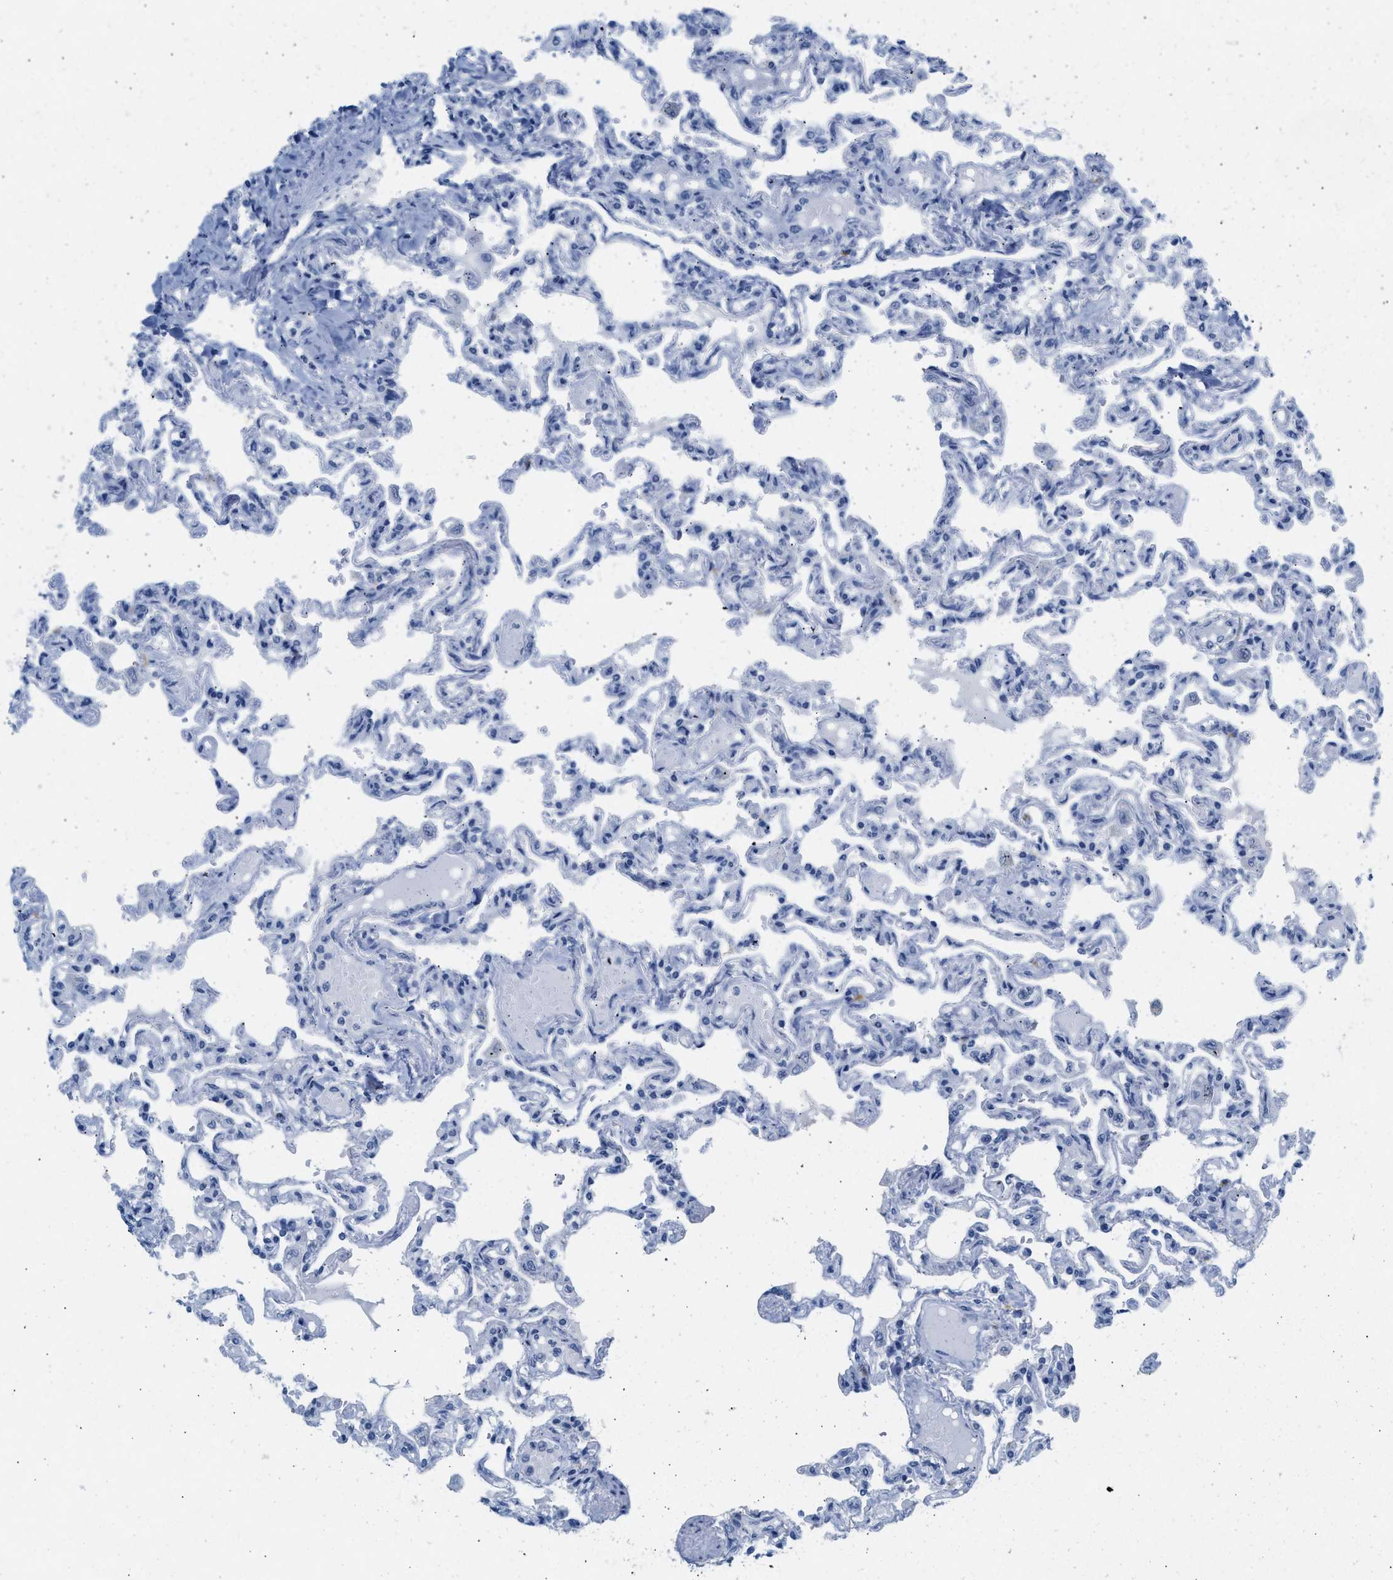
{"staining": {"intensity": "negative", "quantity": "none", "location": "none"}, "tissue": "lung", "cell_type": "Alveolar cells", "image_type": "normal", "snomed": [{"axis": "morphology", "description": "Normal tissue, NOS"}, {"axis": "topography", "description": "Lung"}], "caption": "Alveolar cells are negative for brown protein staining in unremarkable lung. (DAB IHC, high magnification).", "gene": "HHATL", "patient": {"sex": "male", "age": 21}}